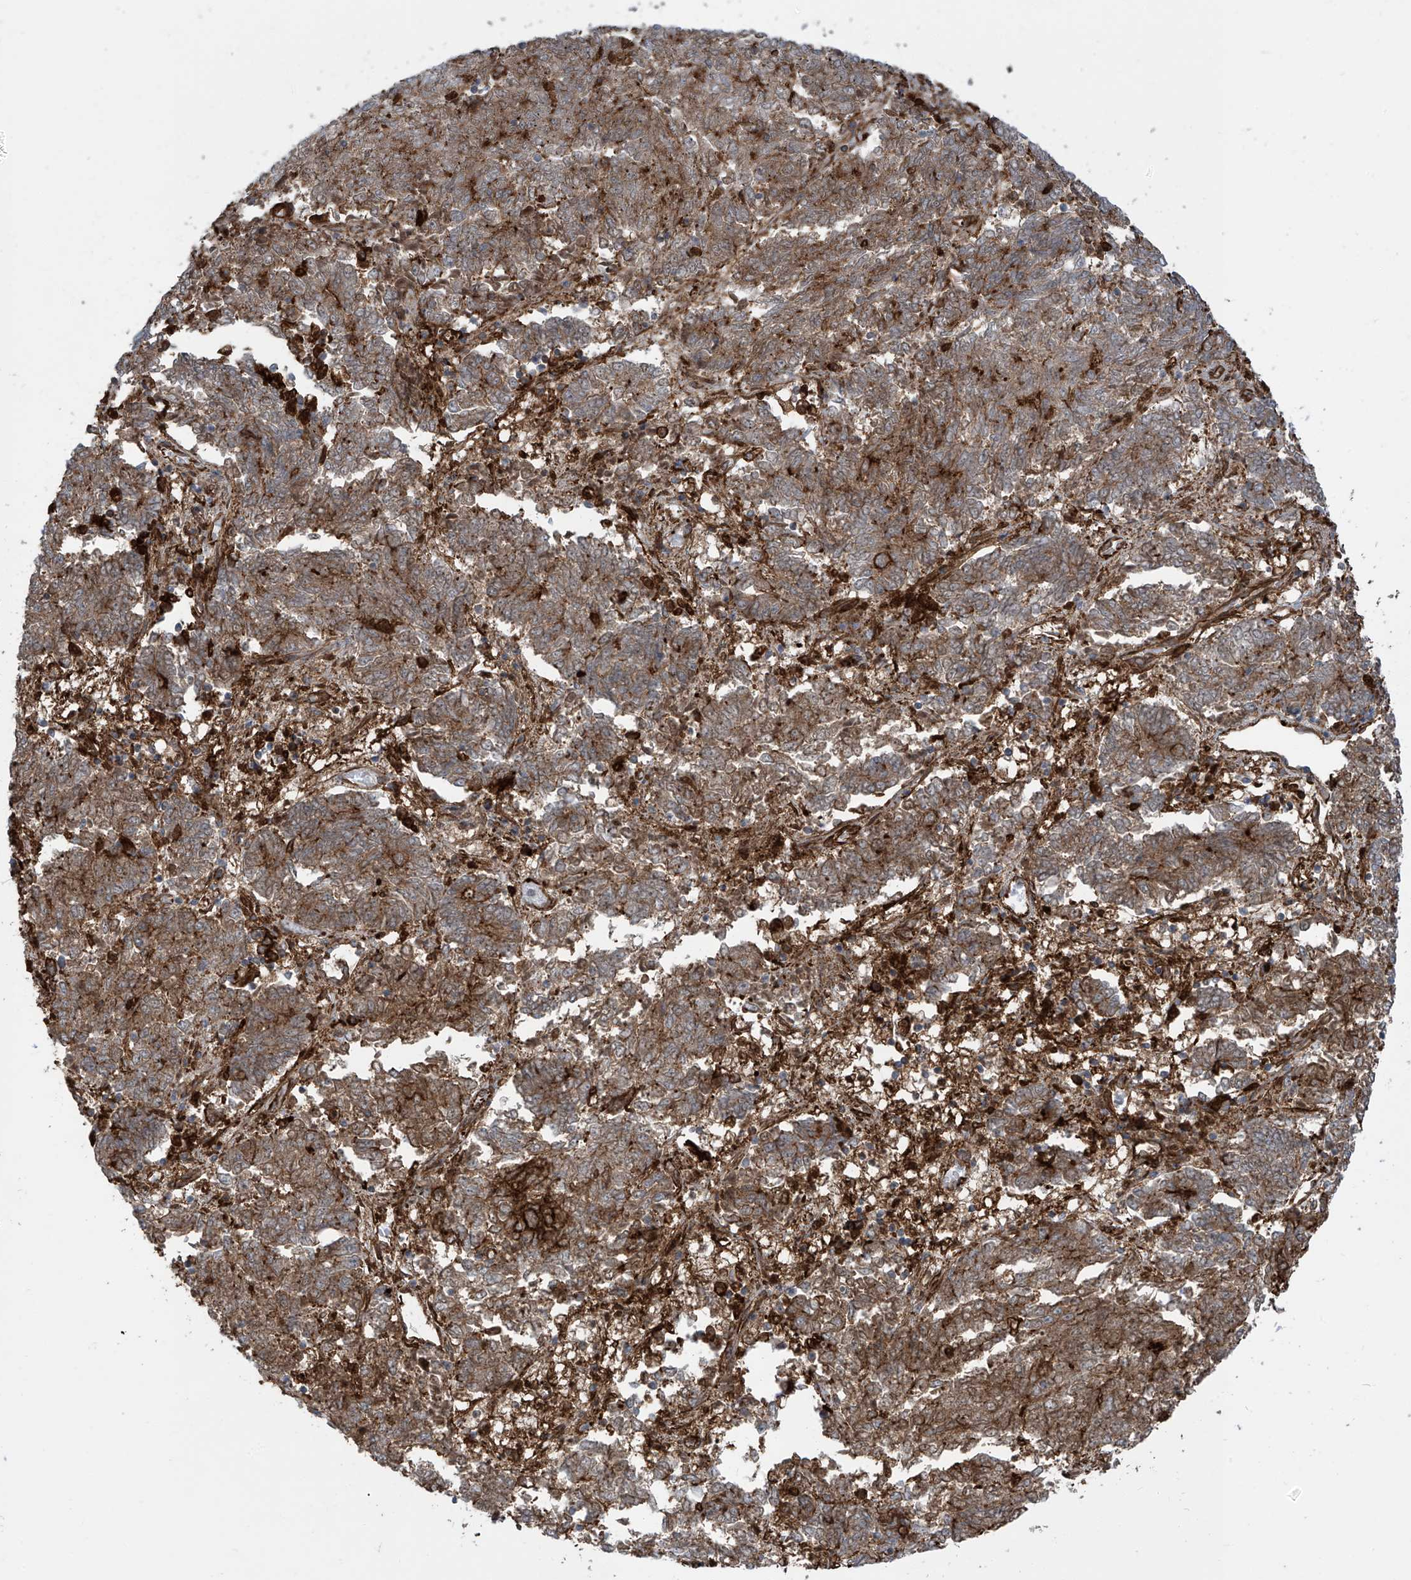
{"staining": {"intensity": "moderate", "quantity": ">75%", "location": "cytoplasmic/membranous"}, "tissue": "endometrial cancer", "cell_type": "Tumor cells", "image_type": "cancer", "snomed": [{"axis": "morphology", "description": "Adenocarcinoma, NOS"}, {"axis": "topography", "description": "Endometrium"}], "caption": "Protein expression analysis of human endometrial adenocarcinoma reveals moderate cytoplasmic/membranous staining in about >75% of tumor cells. (IHC, brightfield microscopy, high magnification).", "gene": "SLC9A2", "patient": {"sex": "female", "age": 80}}